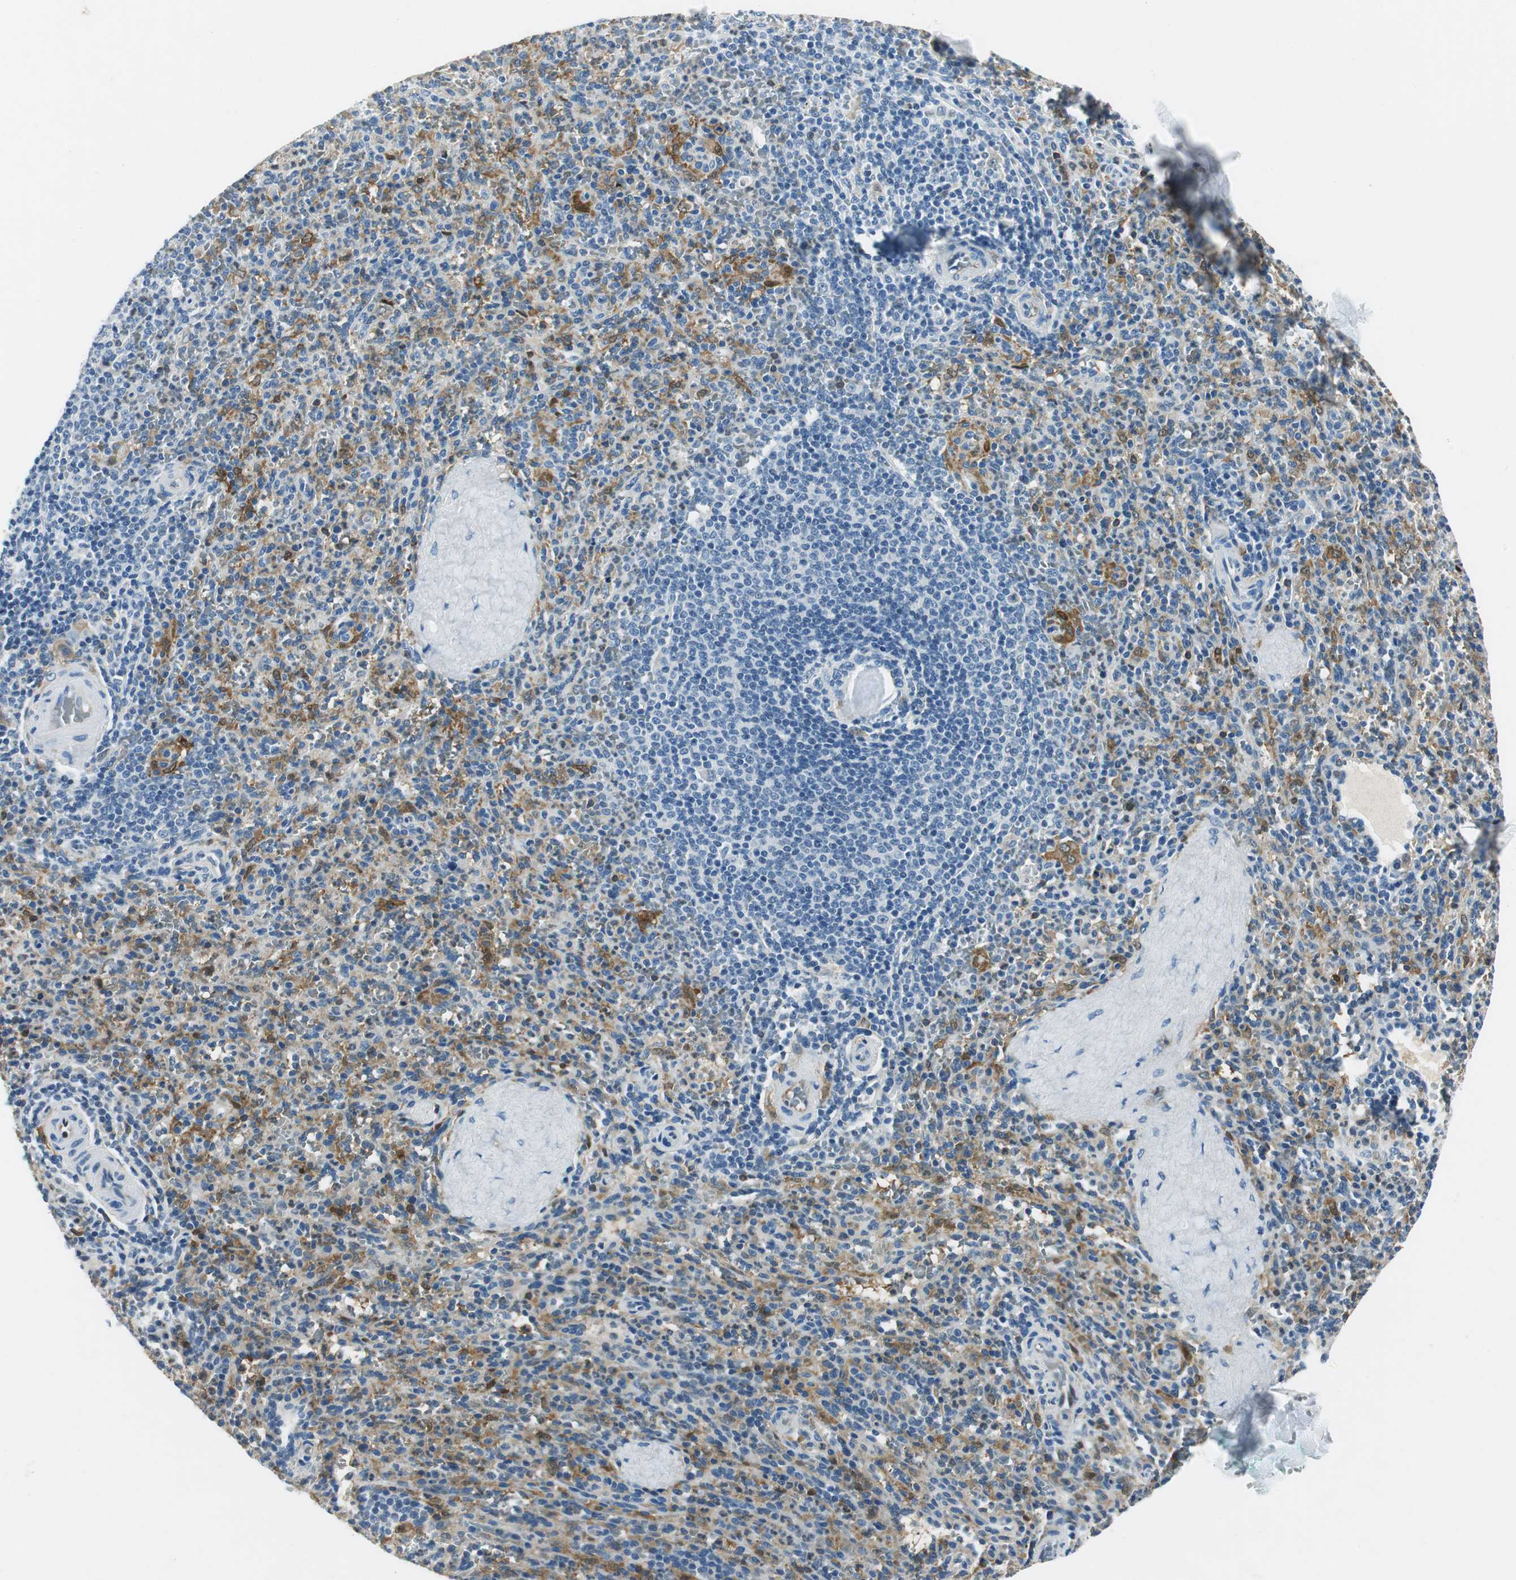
{"staining": {"intensity": "moderate", "quantity": "<25%", "location": "cytoplasmic/membranous"}, "tissue": "spleen", "cell_type": "Cells in red pulp", "image_type": "normal", "snomed": [{"axis": "morphology", "description": "Normal tissue, NOS"}, {"axis": "topography", "description": "Spleen"}], "caption": "A histopathology image of human spleen stained for a protein shows moderate cytoplasmic/membranous brown staining in cells in red pulp.", "gene": "ME1", "patient": {"sex": "male", "age": 36}}